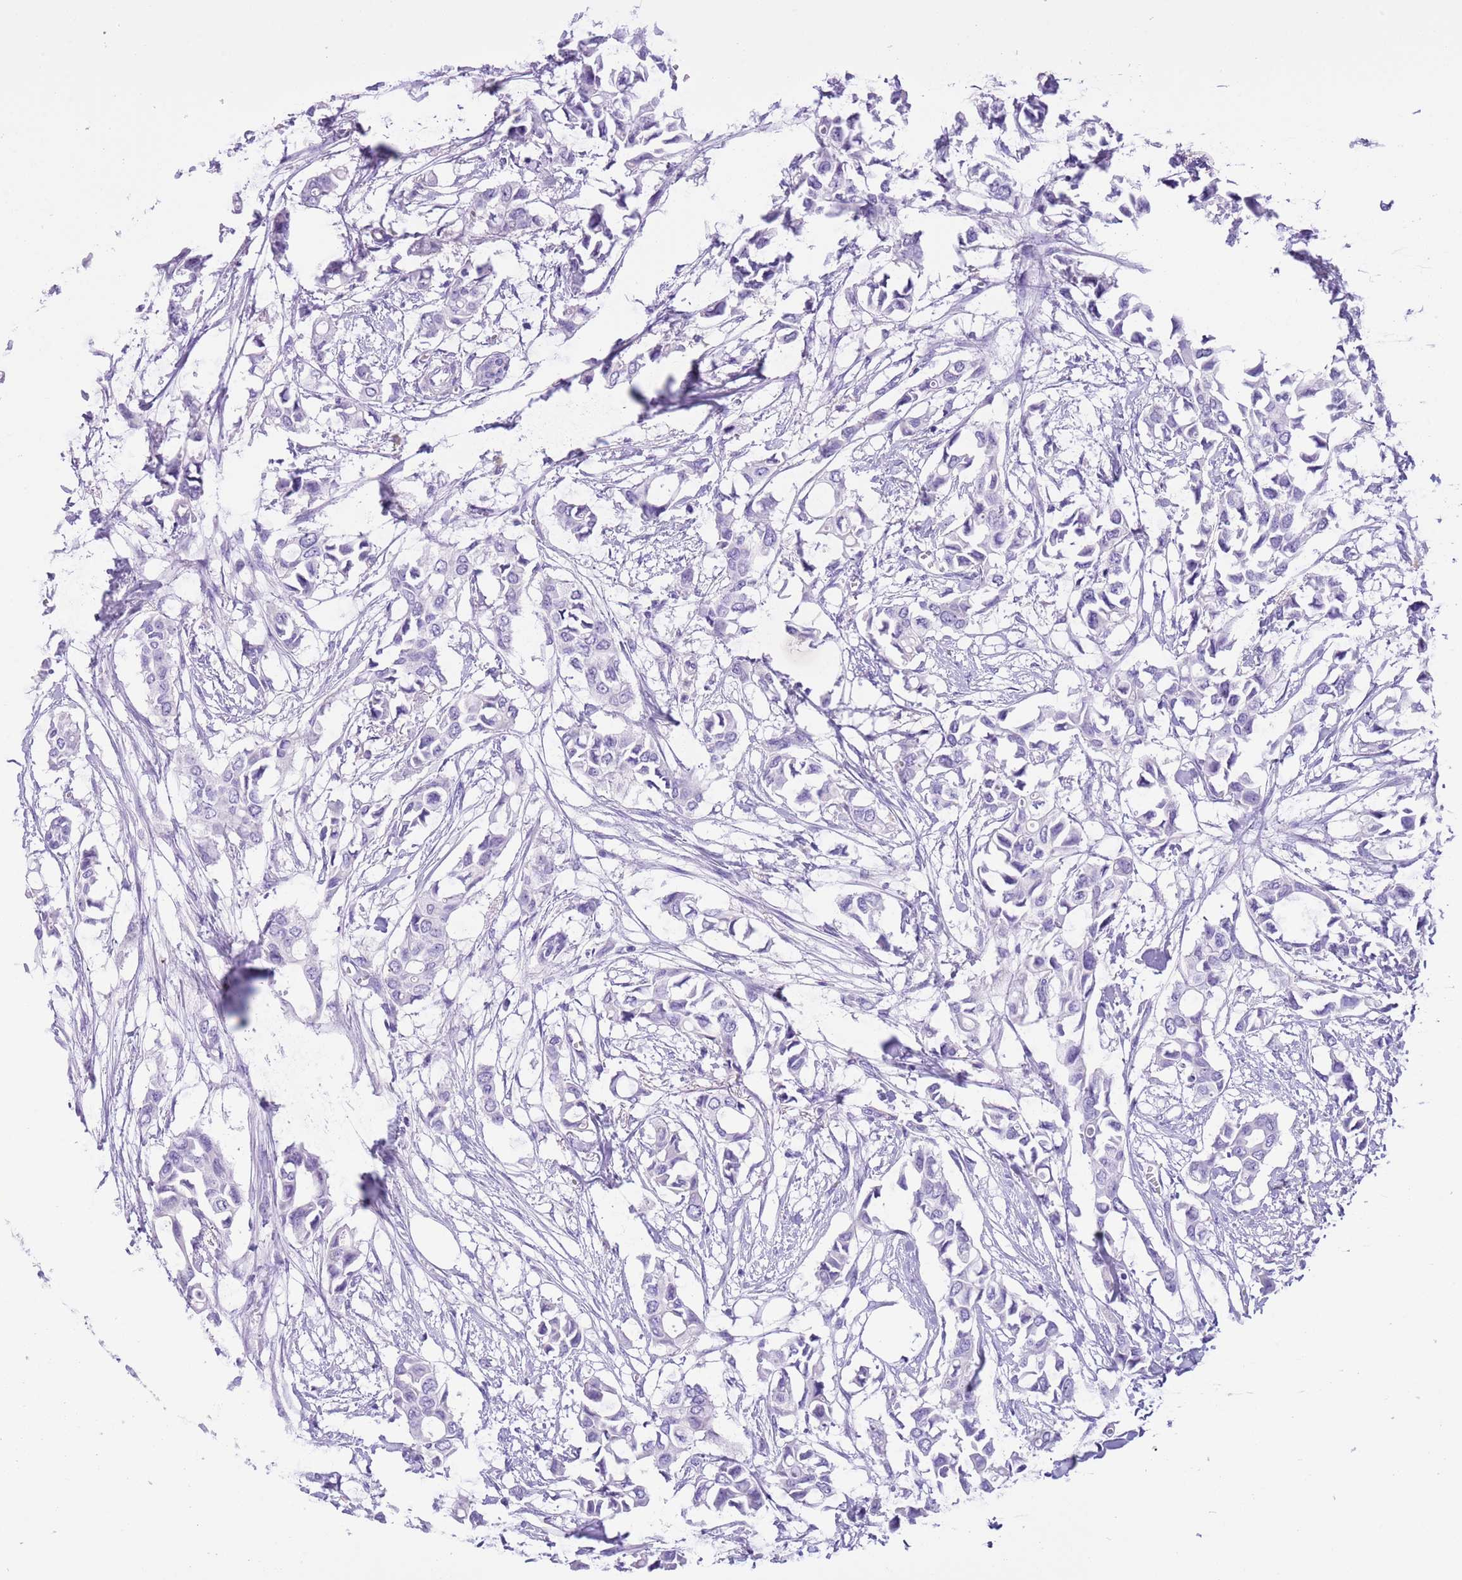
{"staining": {"intensity": "negative", "quantity": "none", "location": "none"}, "tissue": "breast cancer", "cell_type": "Tumor cells", "image_type": "cancer", "snomed": [{"axis": "morphology", "description": "Duct carcinoma"}, {"axis": "topography", "description": "Breast"}], "caption": "Tumor cells are negative for brown protein staining in breast intraductal carcinoma.", "gene": "TBC1D10B", "patient": {"sex": "female", "age": 41}}